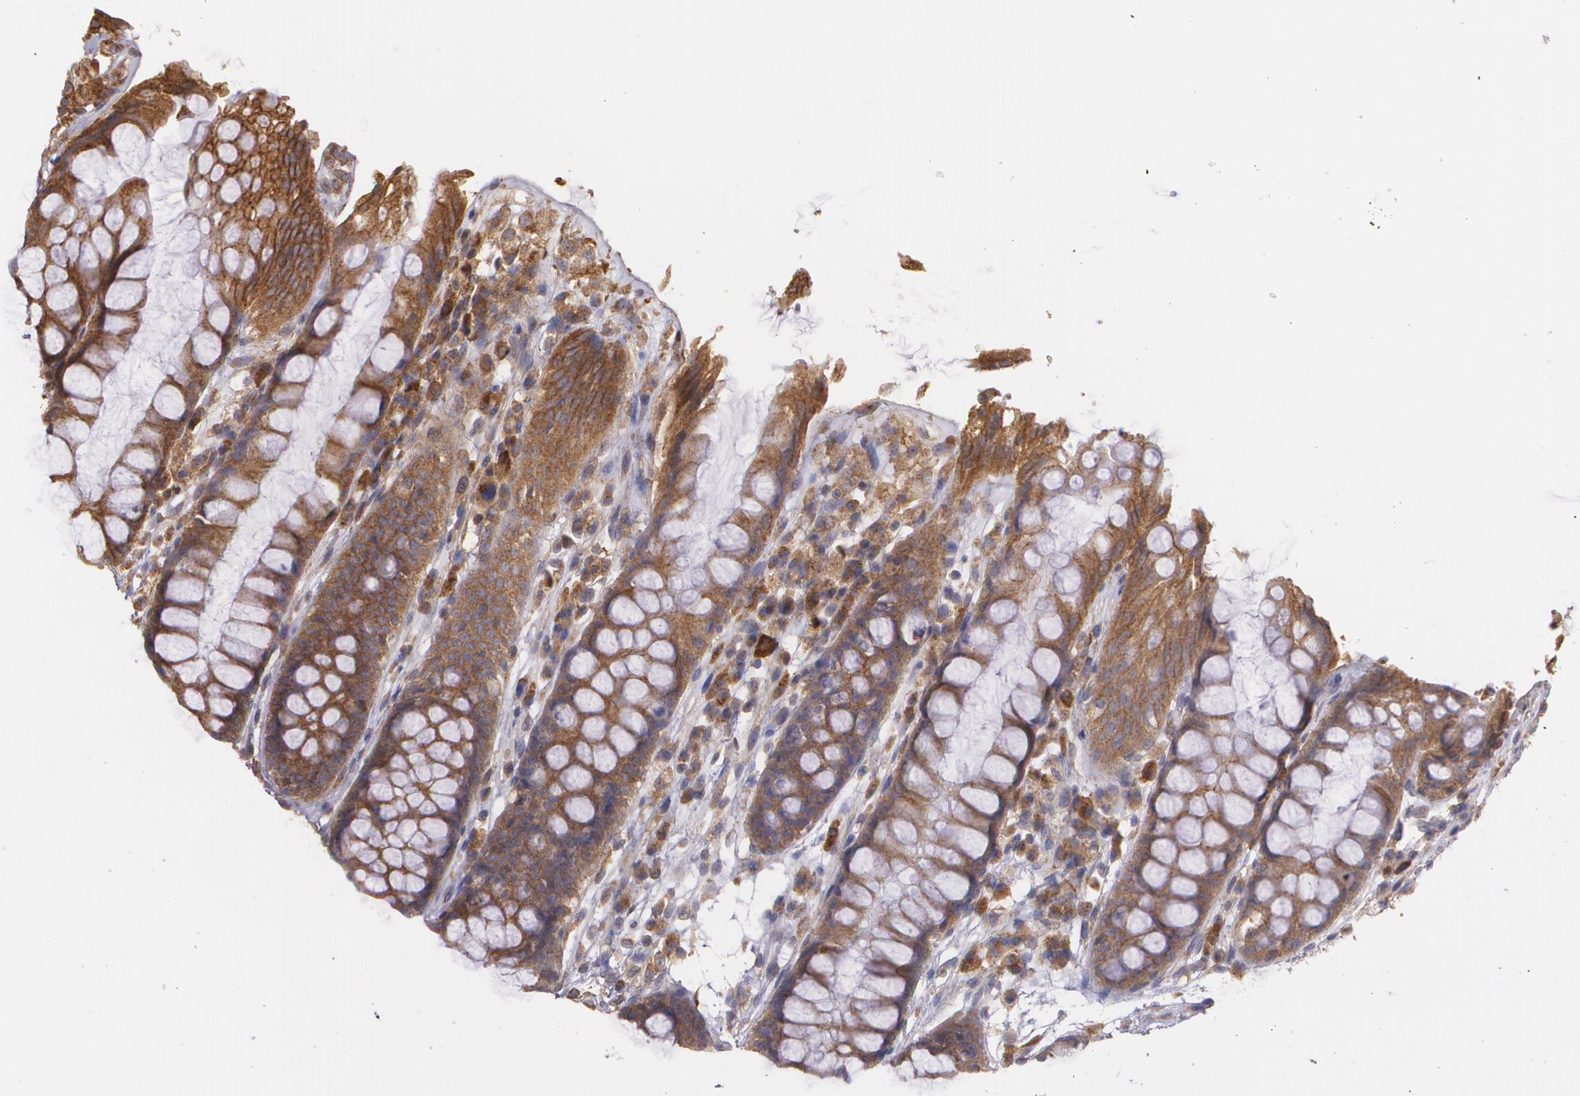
{"staining": {"intensity": "strong", "quantity": ">75%", "location": "cytoplasmic/membranous"}, "tissue": "rectum", "cell_type": "Glandular cells", "image_type": "normal", "snomed": [{"axis": "morphology", "description": "Normal tissue, NOS"}, {"axis": "topography", "description": "Rectum"}], "caption": "Brown immunohistochemical staining in normal rectum shows strong cytoplasmic/membranous staining in approximately >75% of glandular cells.", "gene": "ECE1", "patient": {"sex": "female", "age": 46}}